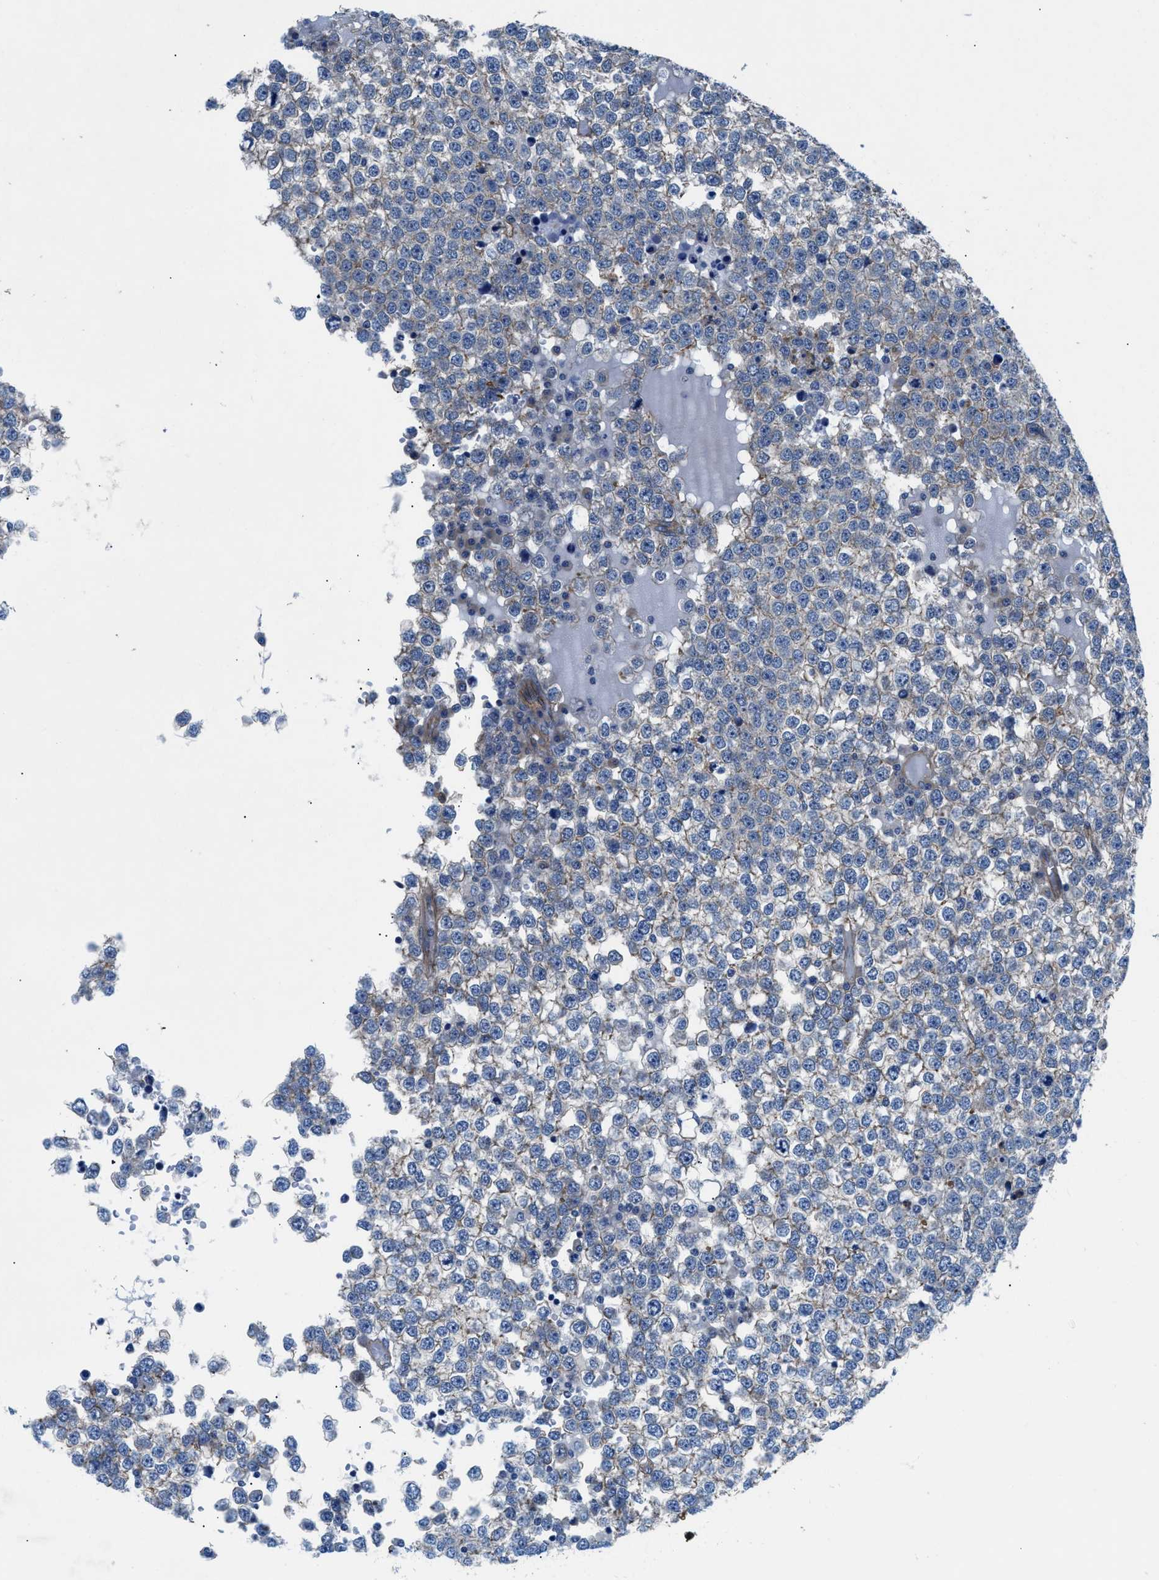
{"staining": {"intensity": "weak", "quantity": "25%-75%", "location": "cytoplasmic/membranous"}, "tissue": "testis cancer", "cell_type": "Tumor cells", "image_type": "cancer", "snomed": [{"axis": "morphology", "description": "Seminoma, NOS"}, {"axis": "topography", "description": "Testis"}], "caption": "Tumor cells exhibit low levels of weak cytoplasmic/membranous expression in about 25%-75% of cells in testis seminoma. (DAB IHC with brightfield microscopy, high magnification).", "gene": "TRIP4", "patient": {"sex": "male", "age": 65}}